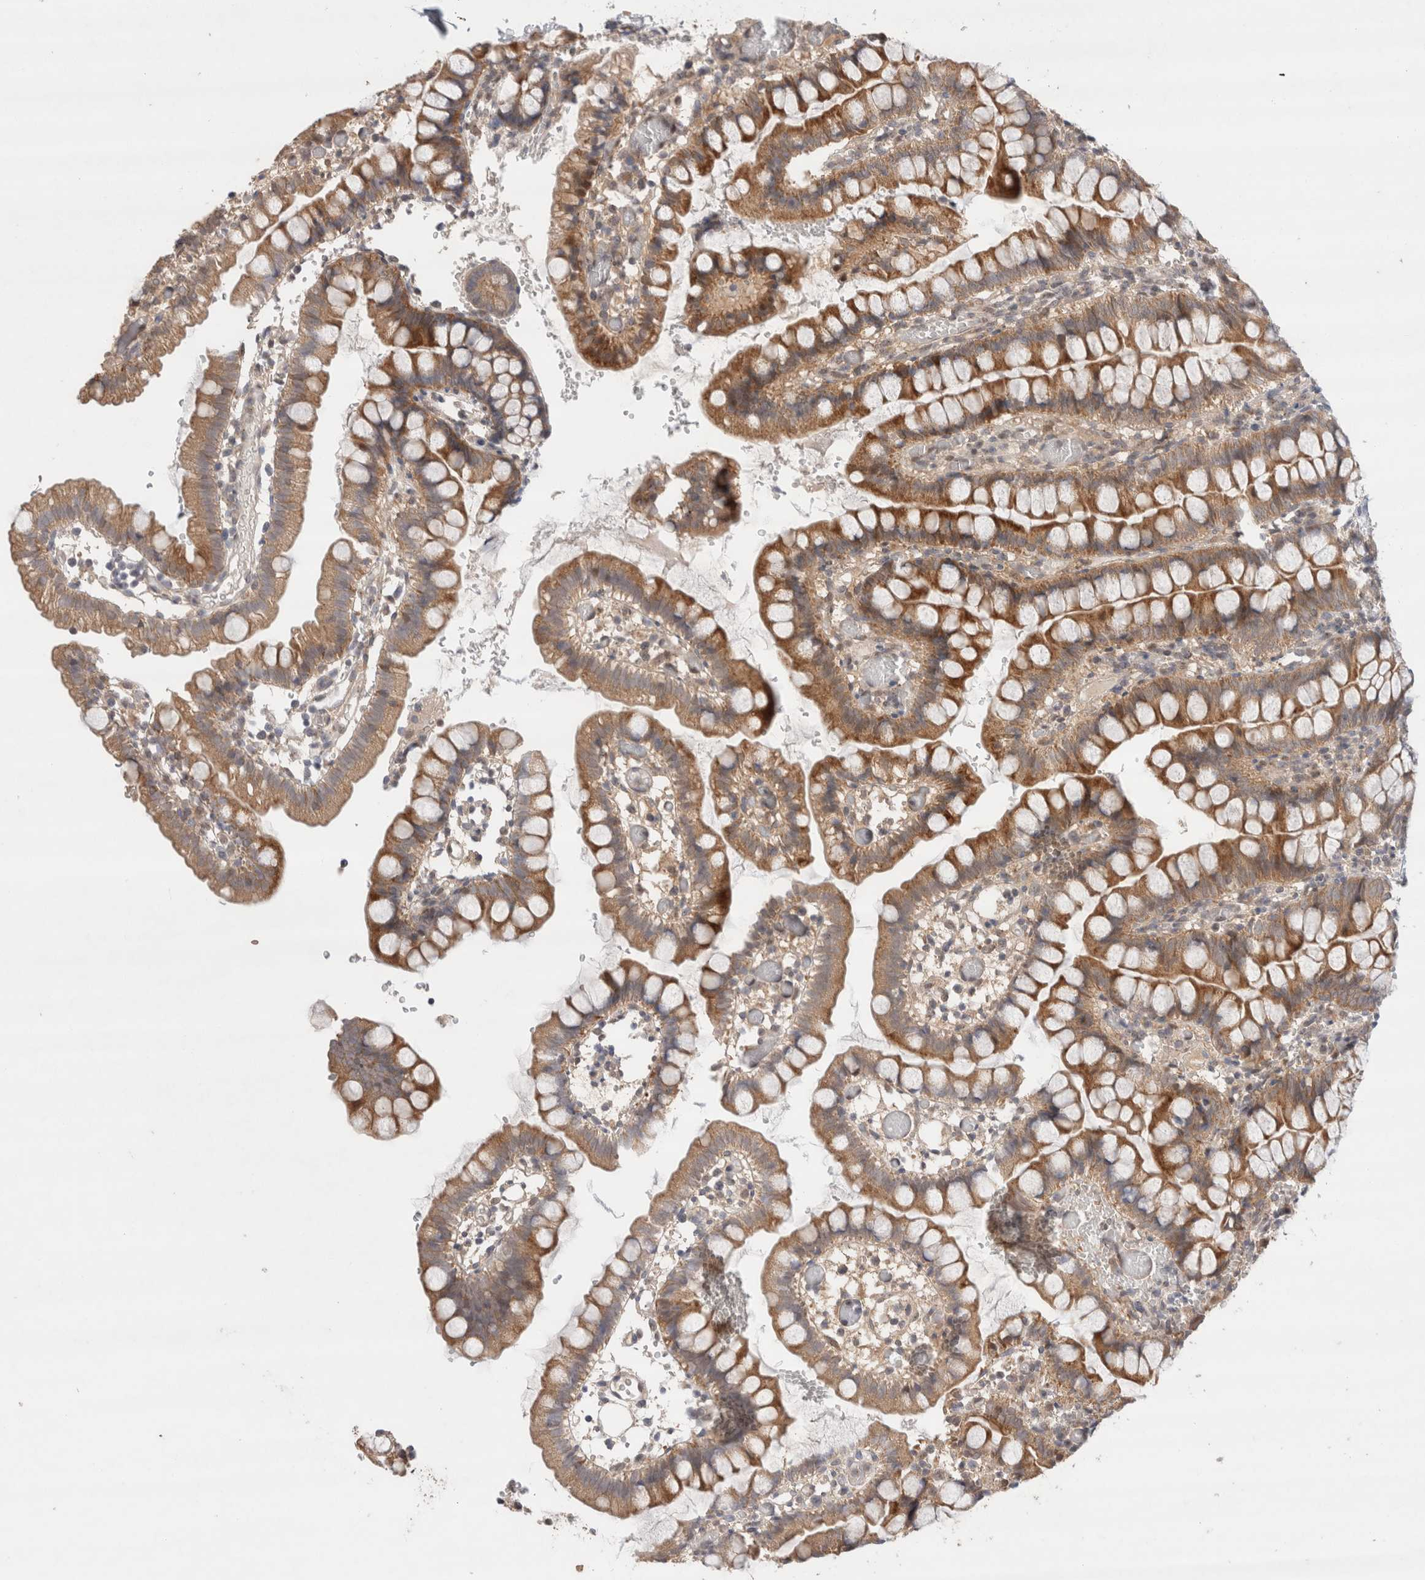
{"staining": {"intensity": "strong", "quantity": ">75%", "location": "cytoplasmic/membranous"}, "tissue": "small intestine", "cell_type": "Glandular cells", "image_type": "normal", "snomed": [{"axis": "morphology", "description": "Normal tissue, NOS"}, {"axis": "morphology", "description": "Developmental malformation"}, {"axis": "topography", "description": "Small intestine"}], "caption": "Benign small intestine exhibits strong cytoplasmic/membranous expression in approximately >75% of glandular cells.", "gene": "SLC29A1", "patient": {"sex": "male"}}